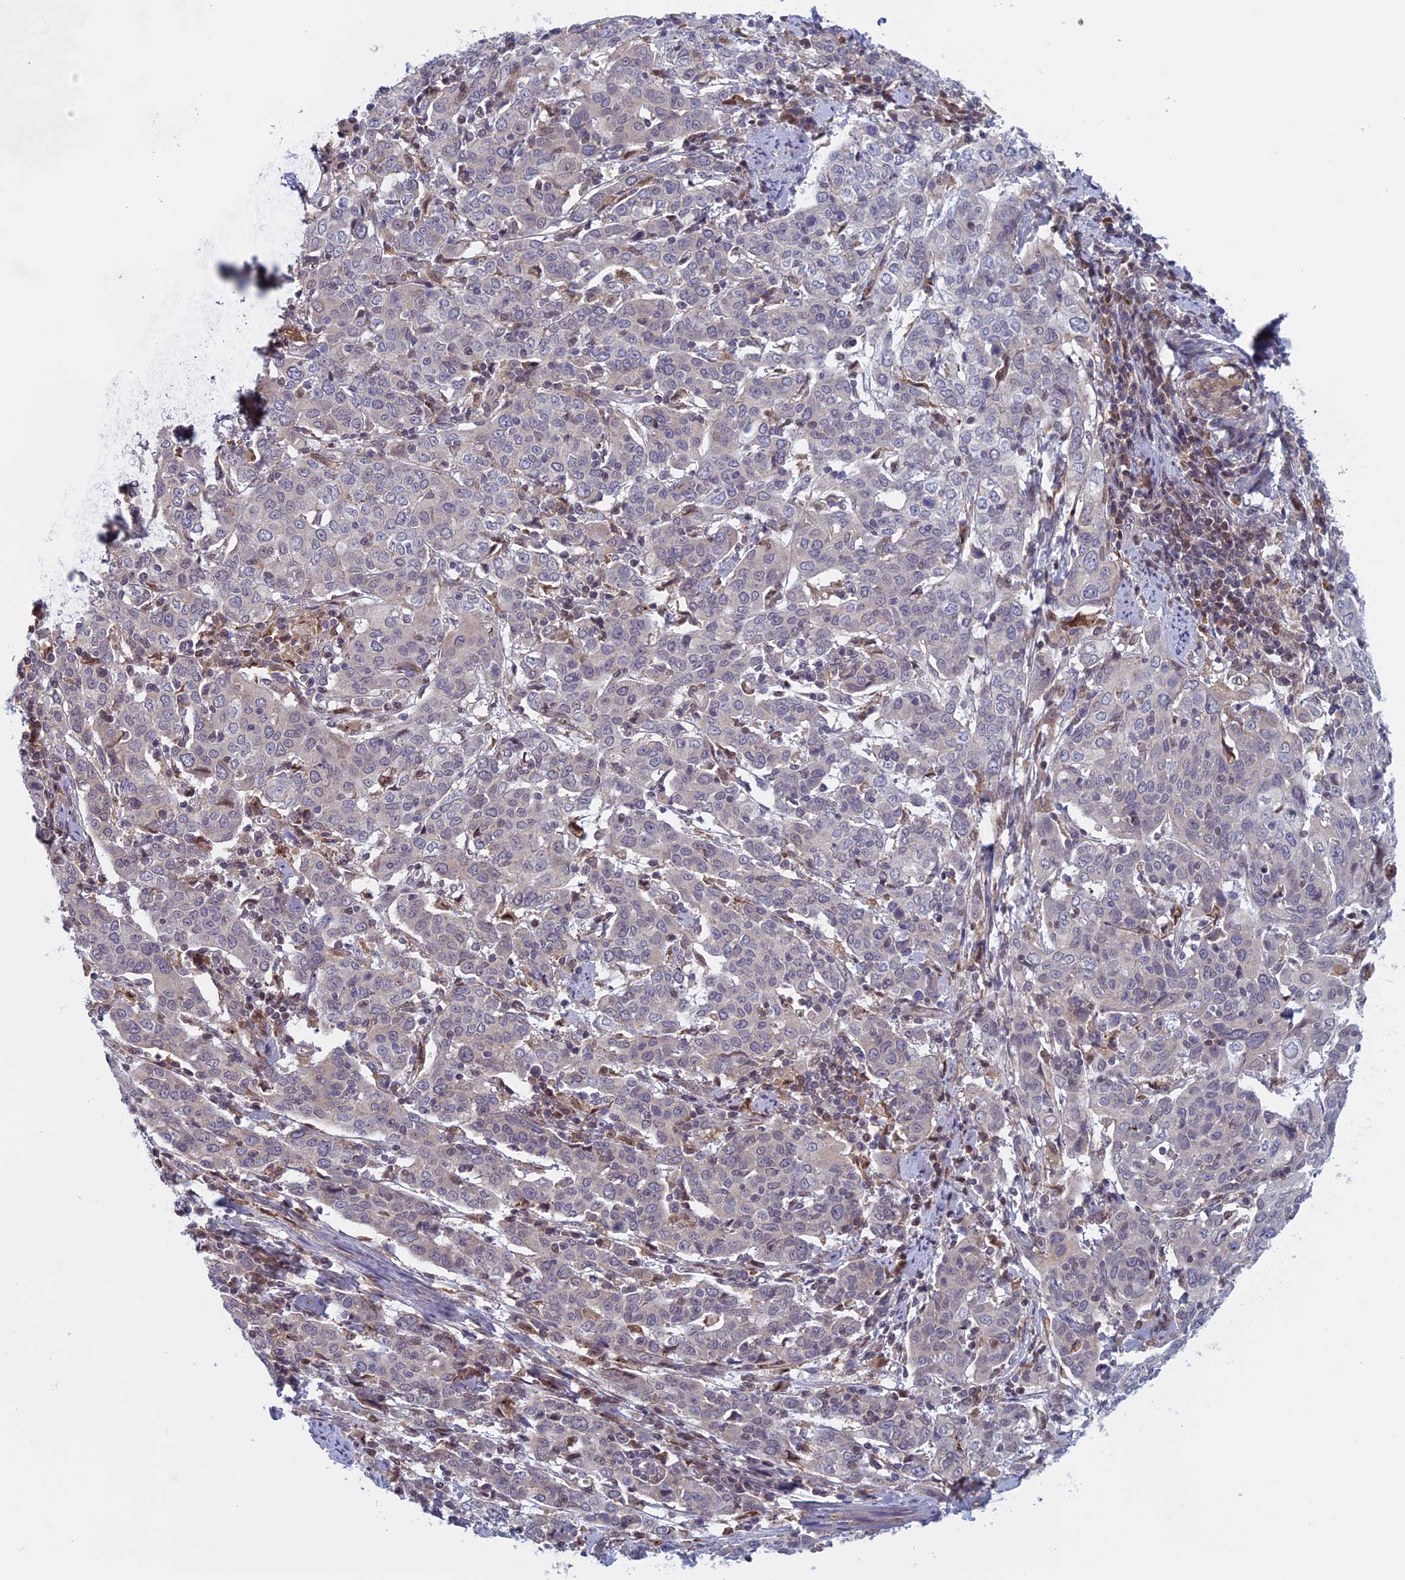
{"staining": {"intensity": "negative", "quantity": "none", "location": "none"}, "tissue": "cervical cancer", "cell_type": "Tumor cells", "image_type": "cancer", "snomed": [{"axis": "morphology", "description": "Squamous cell carcinoma, NOS"}, {"axis": "topography", "description": "Cervix"}], "caption": "The image reveals no significant staining in tumor cells of cervical cancer (squamous cell carcinoma).", "gene": "FADS1", "patient": {"sex": "female", "age": 67}}